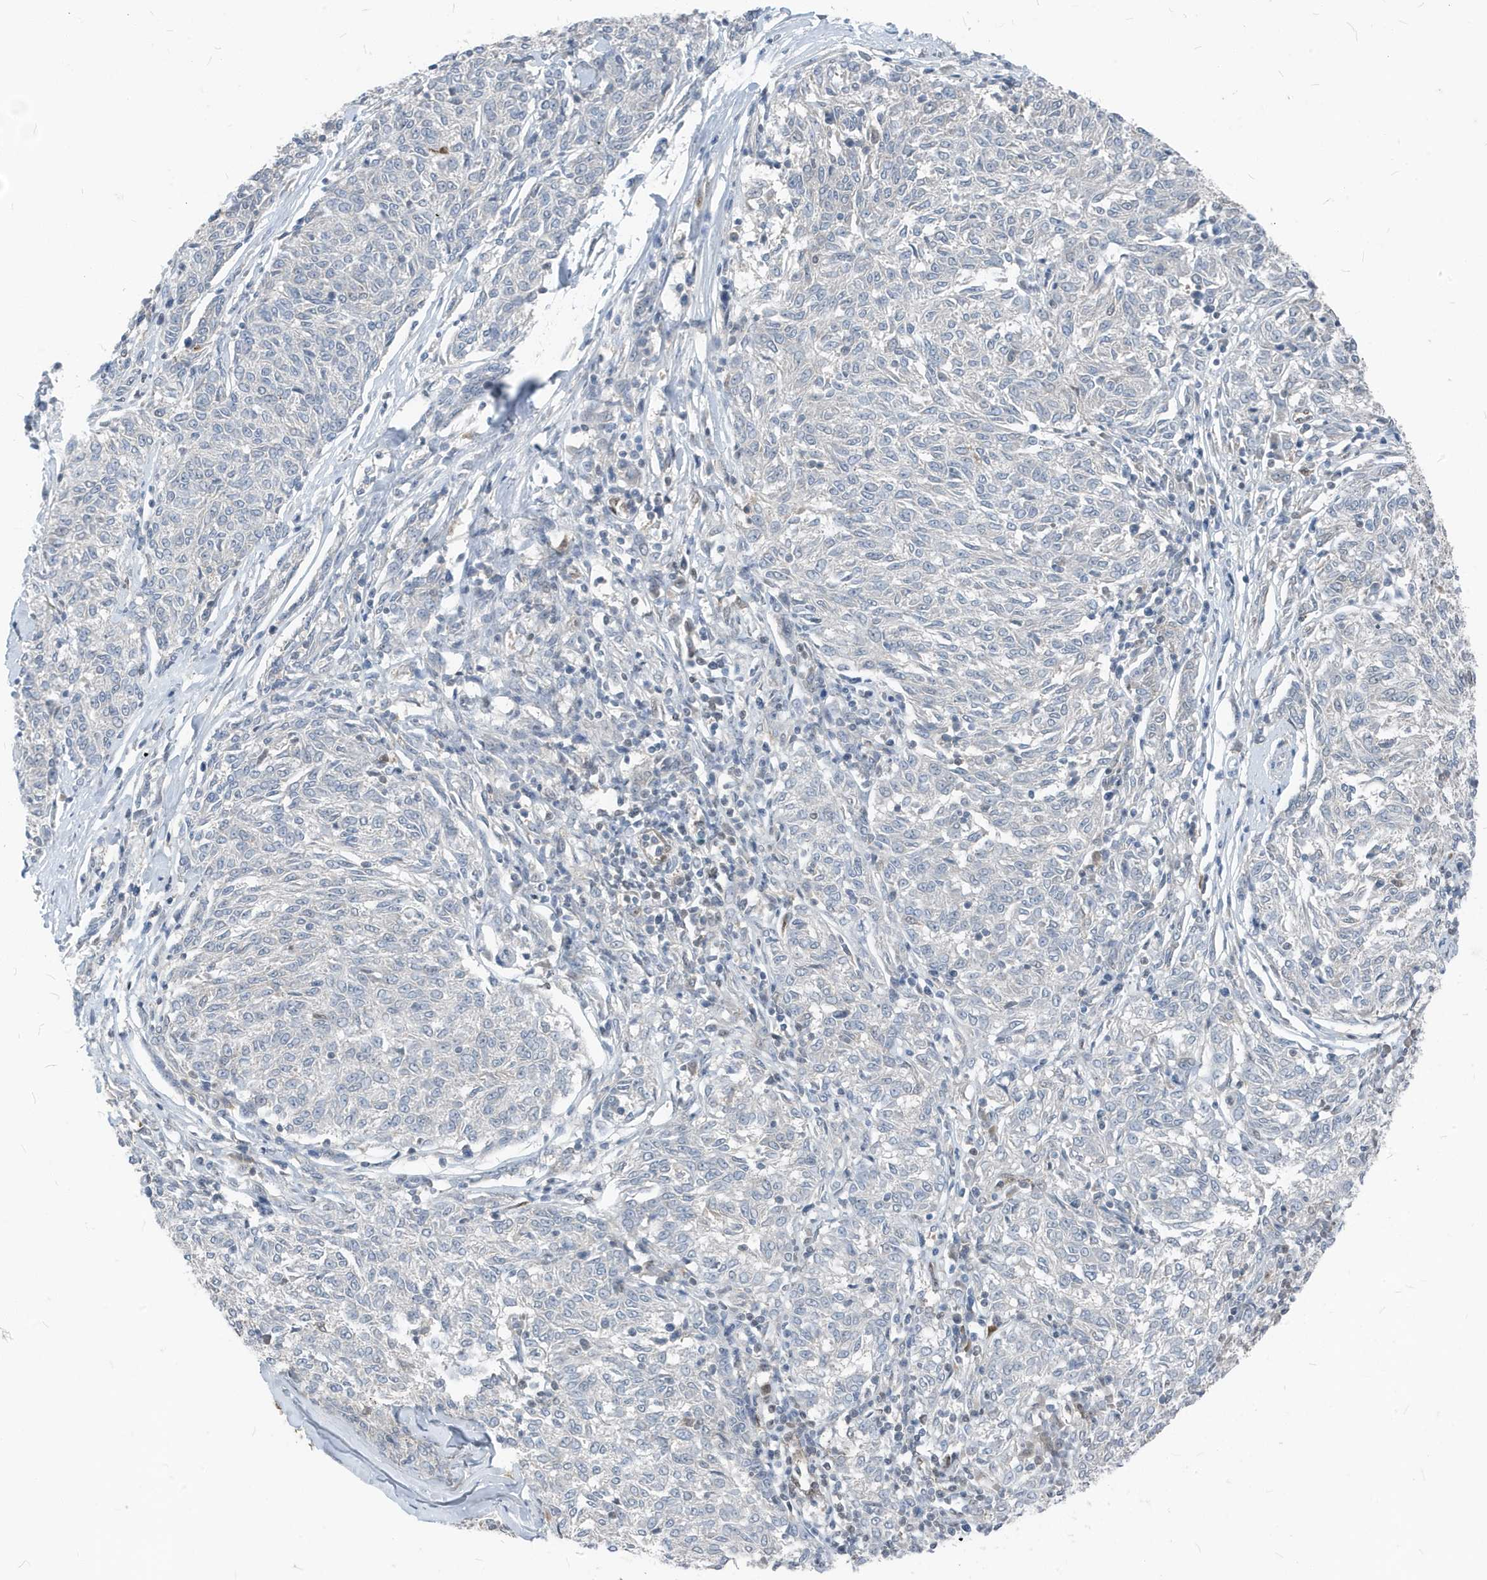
{"staining": {"intensity": "negative", "quantity": "none", "location": "none"}, "tissue": "melanoma", "cell_type": "Tumor cells", "image_type": "cancer", "snomed": [{"axis": "morphology", "description": "Malignant melanoma, NOS"}, {"axis": "topography", "description": "Skin"}], "caption": "A high-resolution histopathology image shows IHC staining of melanoma, which displays no significant positivity in tumor cells.", "gene": "NCOA7", "patient": {"sex": "female", "age": 72}}